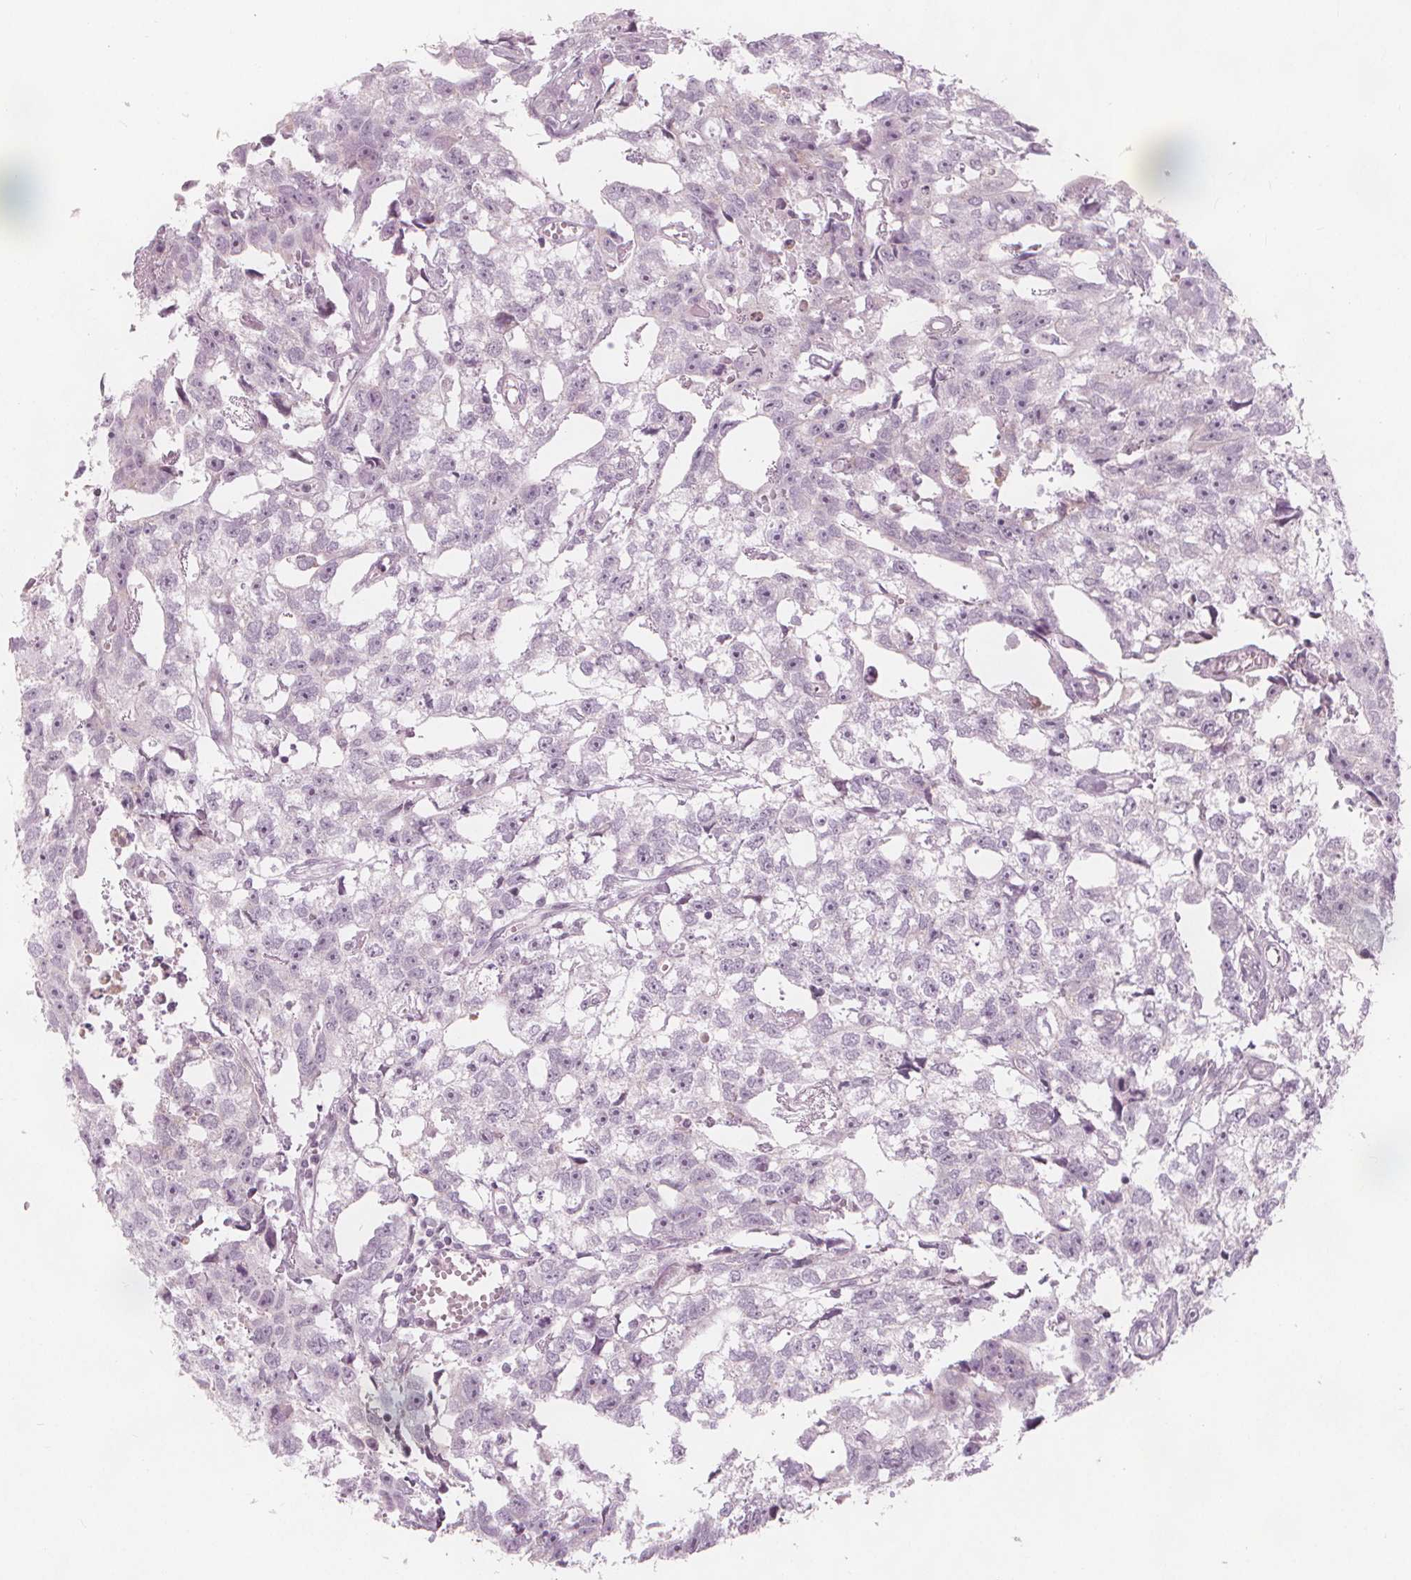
{"staining": {"intensity": "negative", "quantity": "none", "location": "none"}, "tissue": "testis cancer", "cell_type": "Tumor cells", "image_type": "cancer", "snomed": [{"axis": "morphology", "description": "Carcinoma, Embryonal, NOS"}, {"axis": "morphology", "description": "Teratoma, malignant, NOS"}, {"axis": "topography", "description": "Testis"}], "caption": "This is a image of immunohistochemistry (IHC) staining of testis cancer (embryonal carcinoma), which shows no positivity in tumor cells. The staining is performed using DAB brown chromogen with nuclei counter-stained in using hematoxylin.", "gene": "BRSK1", "patient": {"sex": "male", "age": 44}}